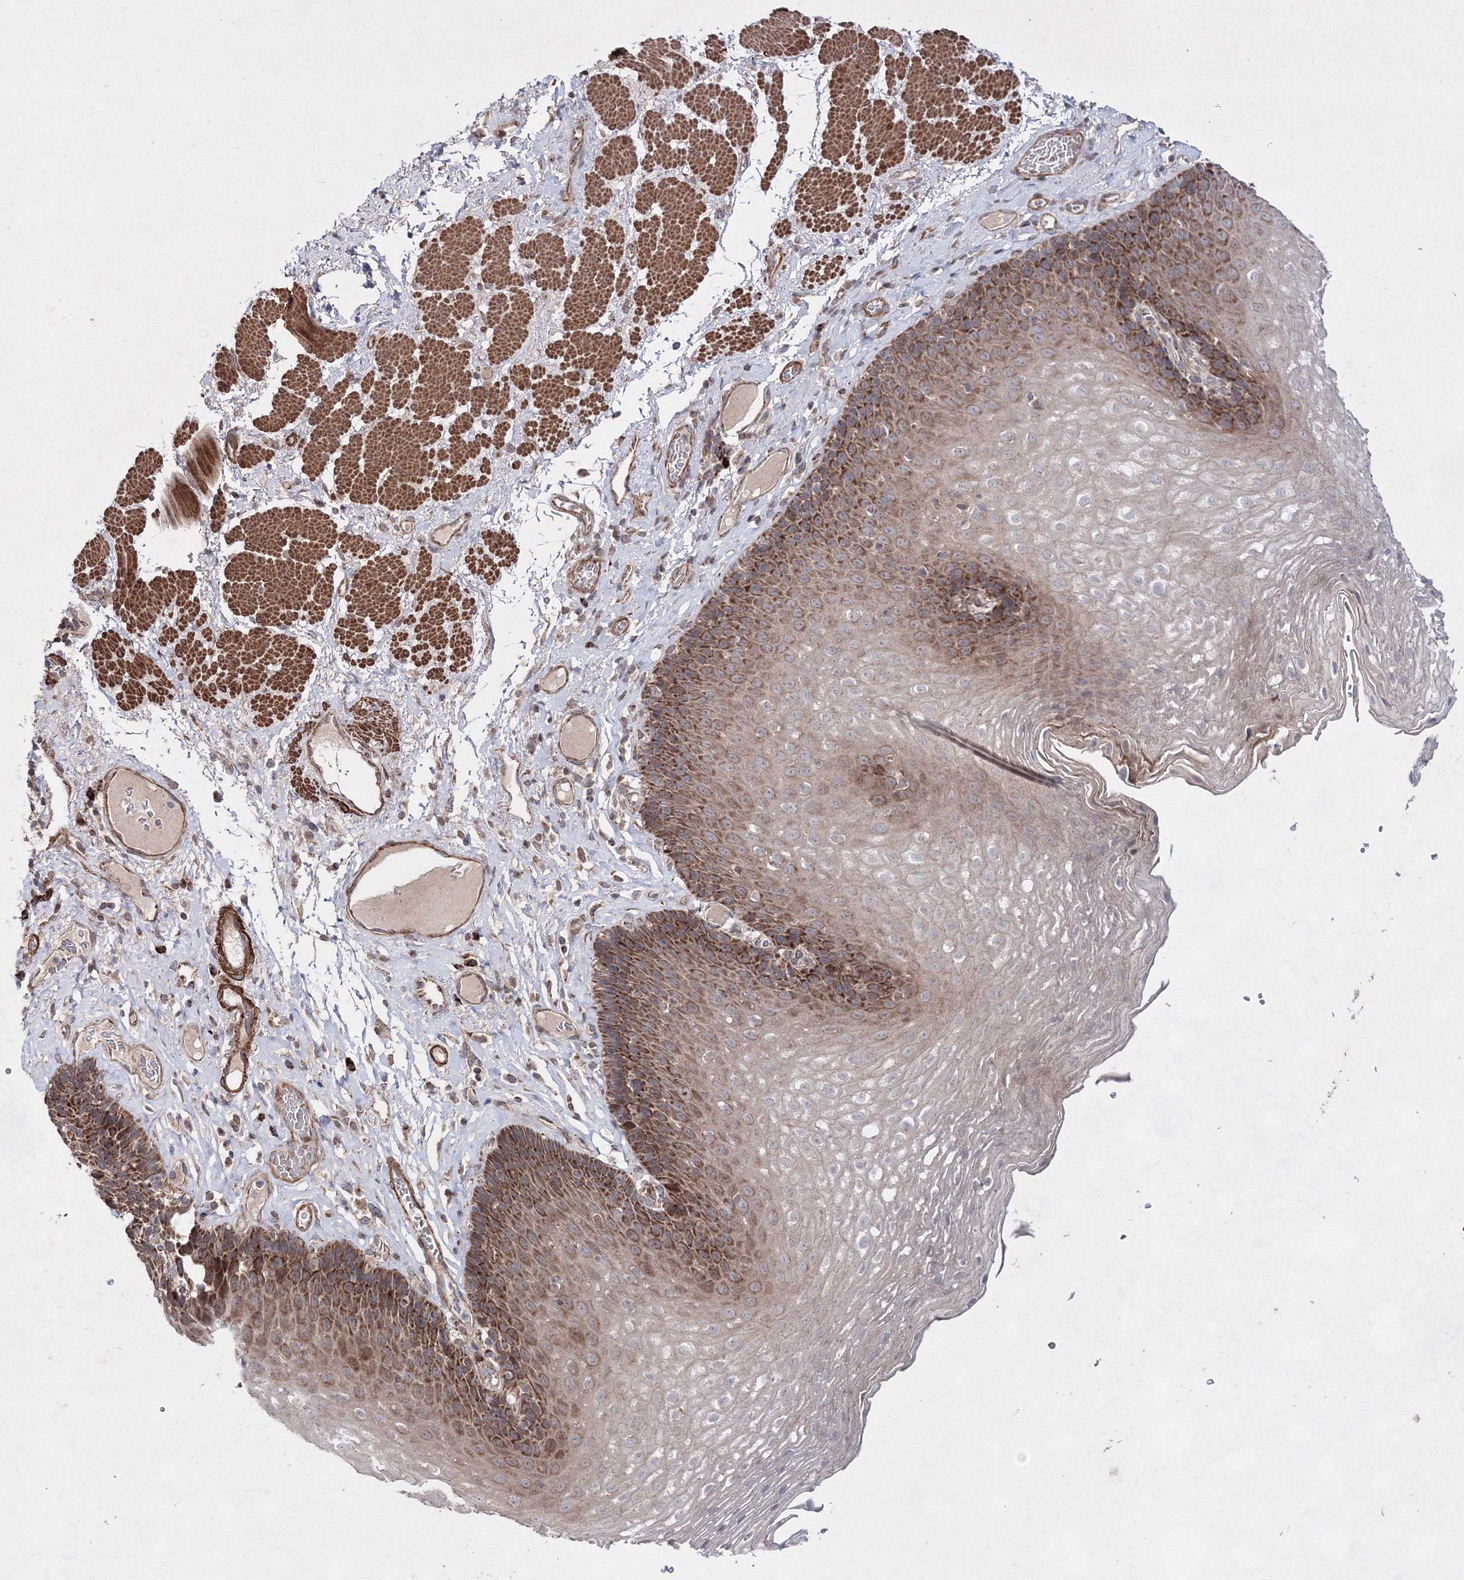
{"staining": {"intensity": "moderate", "quantity": ">75%", "location": "cytoplasmic/membranous"}, "tissue": "esophagus", "cell_type": "Squamous epithelial cells", "image_type": "normal", "snomed": [{"axis": "morphology", "description": "Normal tissue, NOS"}, {"axis": "topography", "description": "Esophagus"}], "caption": "Approximately >75% of squamous epithelial cells in benign esophagus reveal moderate cytoplasmic/membranous protein expression as visualized by brown immunohistochemical staining.", "gene": "GFM1", "patient": {"sex": "female", "age": 66}}